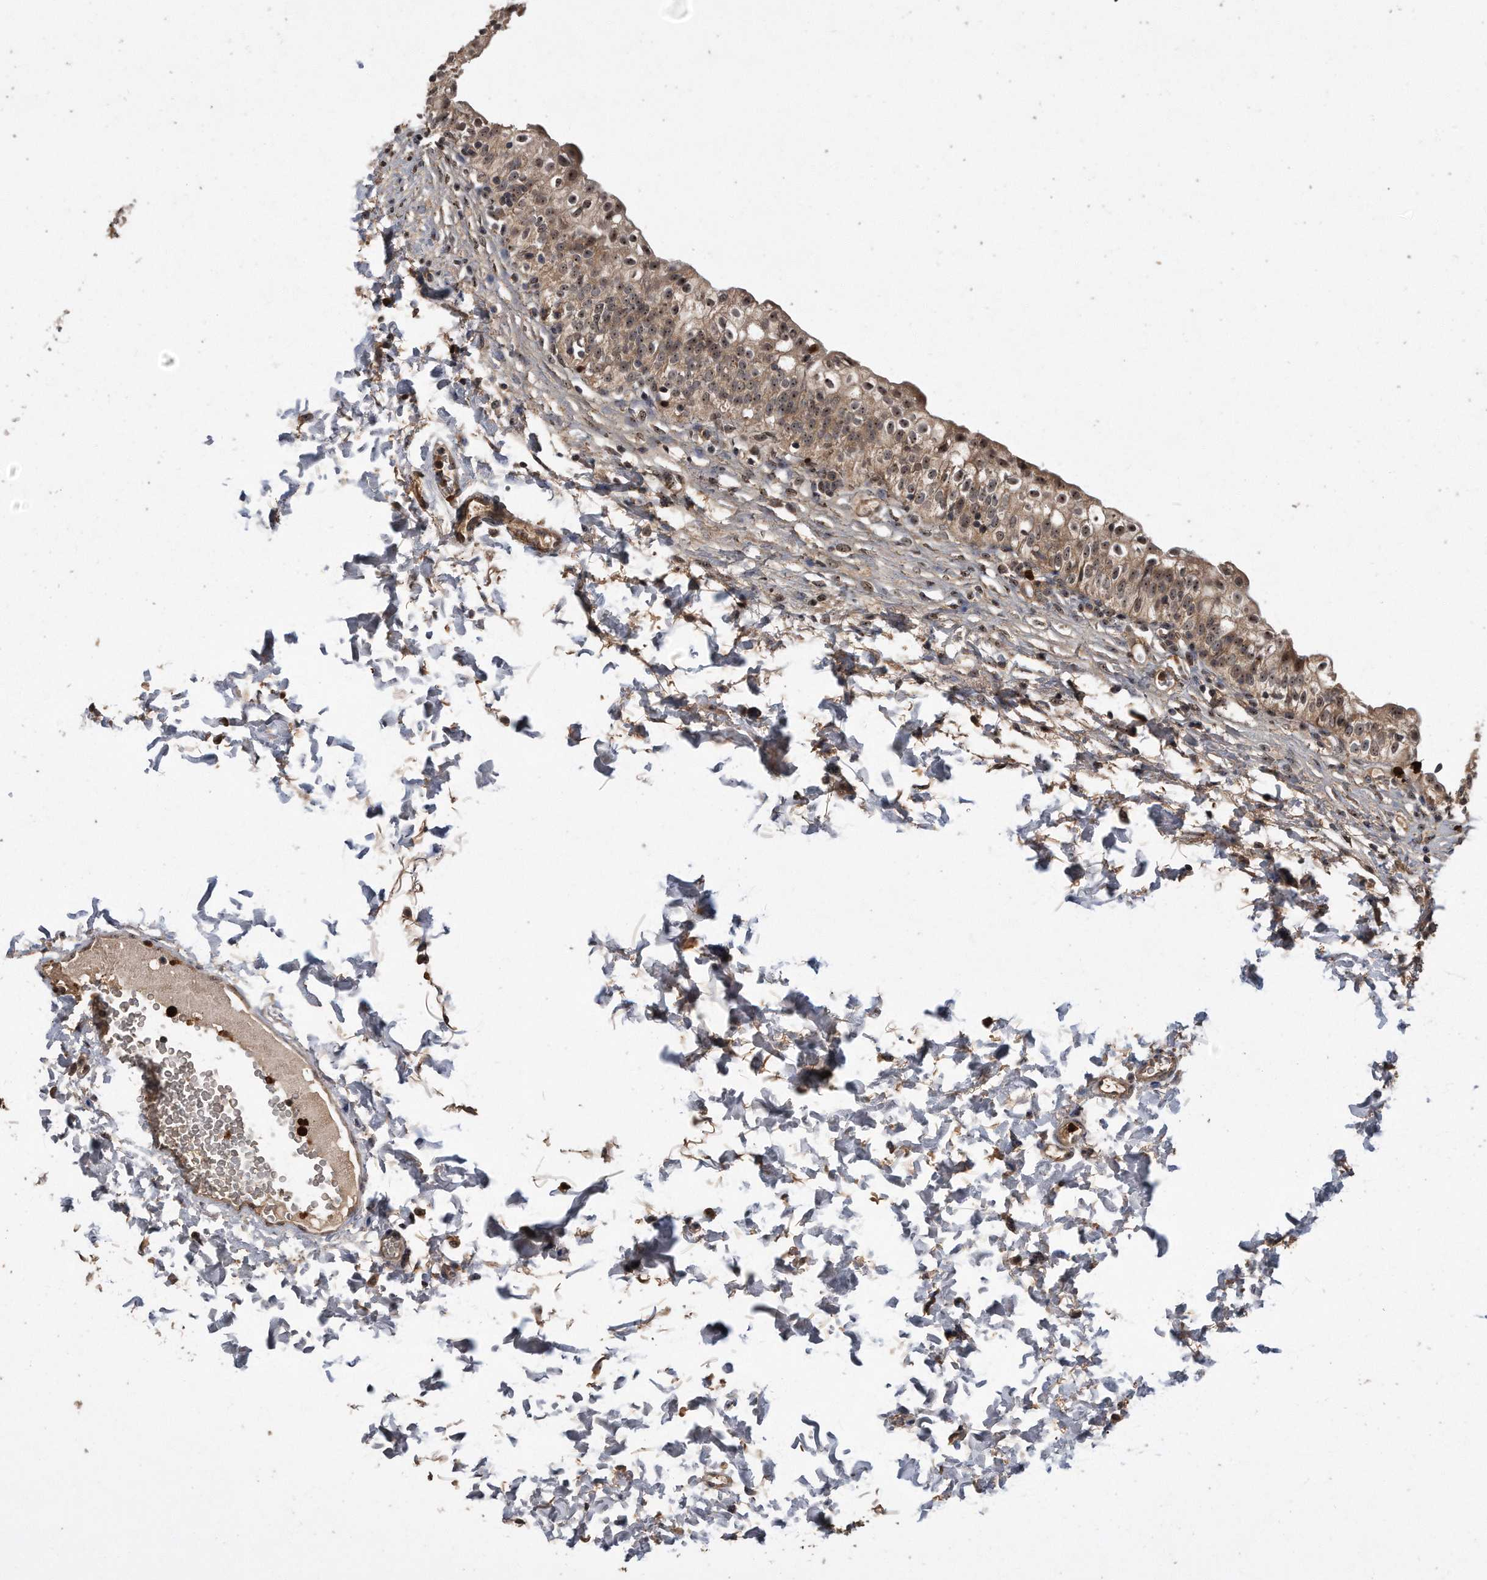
{"staining": {"intensity": "moderate", "quantity": ">75%", "location": "cytoplasmic/membranous,nuclear"}, "tissue": "urinary bladder", "cell_type": "Urothelial cells", "image_type": "normal", "snomed": [{"axis": "morphology", "description": "Normal tissue, NOS"}, {"axis": "topography", "description": "Urinary bladder"}], "caption": "High-magnification brightfield microscopy of benign urinary bladder stained with DAB (3,3'-diaminobenzidine) (brown) and counterstained with hematoxylin (blue). urothelial cells exhibit moderate cytoplasmic/membranous,nuclear staining is appreciated in approximately>75% of cells.", "gene": "PELO", "patient": {"sex": "male", "age": 55}}